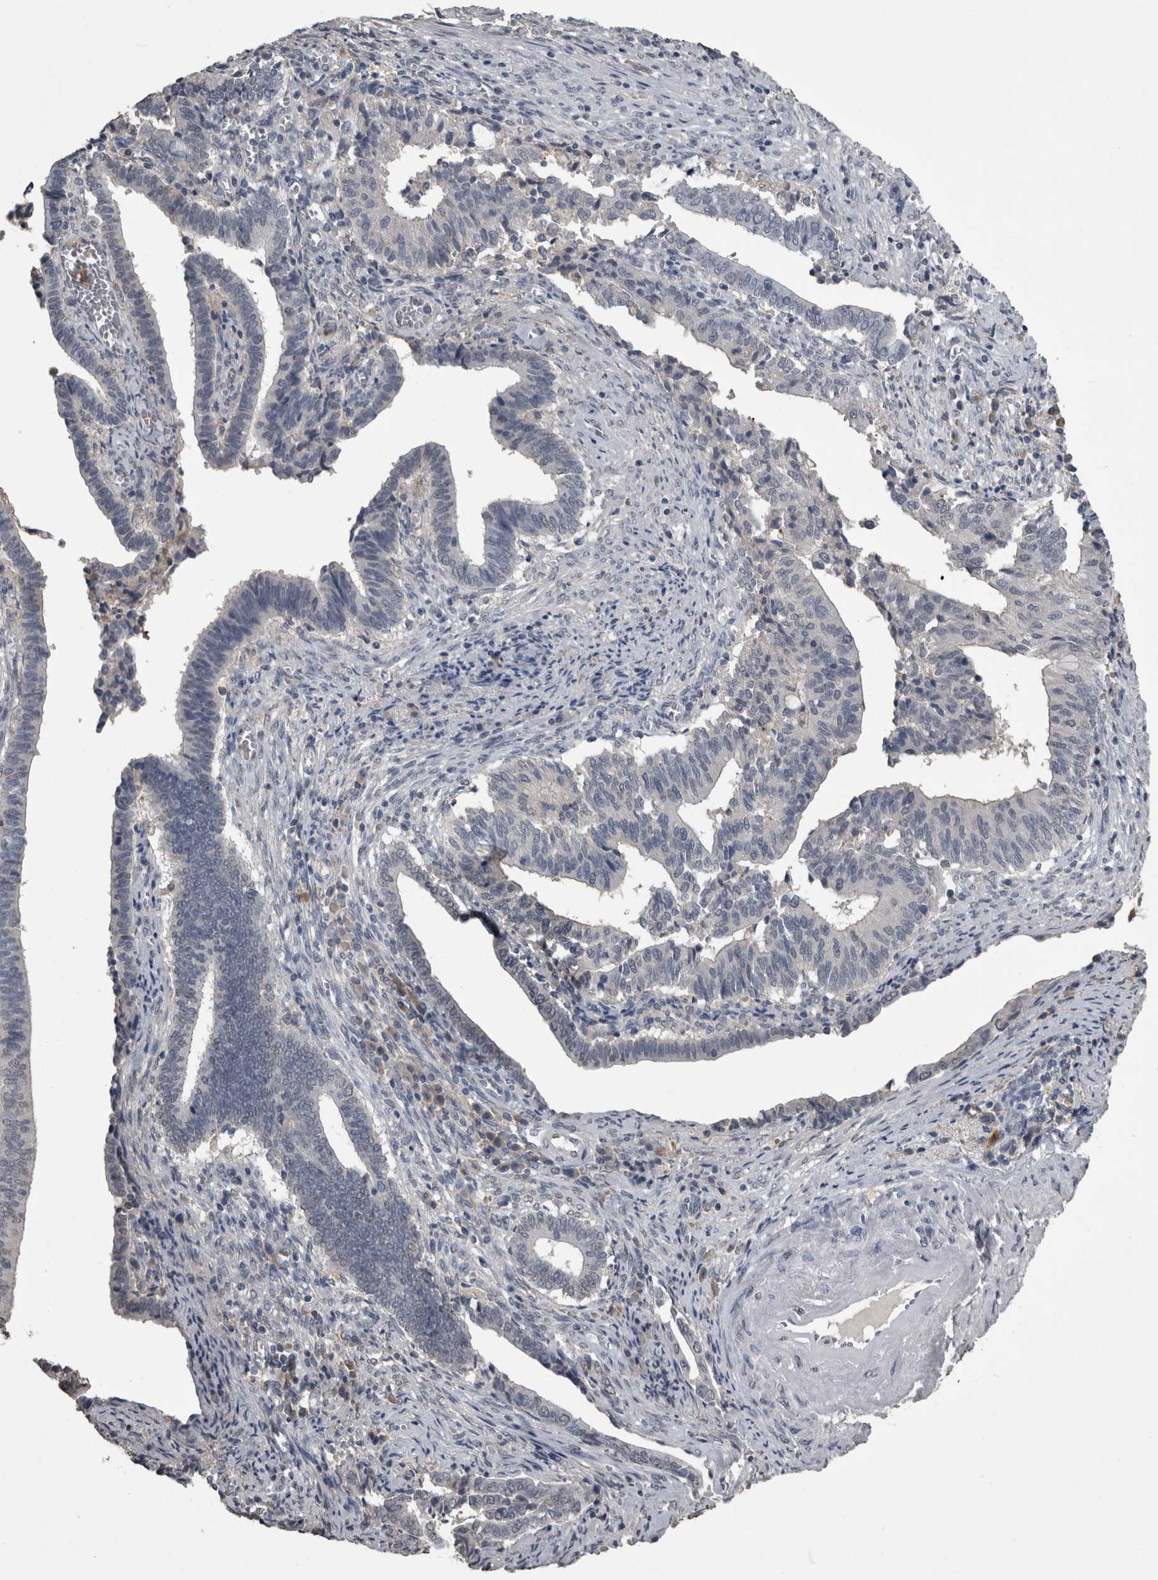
{"staining": {"intensity": "negative", "quantity": "none", "location": "none"}, "tissue": "cervical cancer", "cell_type": "Tumor cells", "image_type": "cancer", "snomed": [{"axis": "morphology", "description": "Adenocarcinoma, NOS"}, {"axis": "topography", "description": "Cervix"}], "caption": "Immunohistochemistry micrograph of neoplastic tissue: cervical adenocarcinoma stained with DAB reveals no significant protein staining in tumor cells.", "gene": "PIK3AP1", "patient": {"sex": "female", "age": 44}}